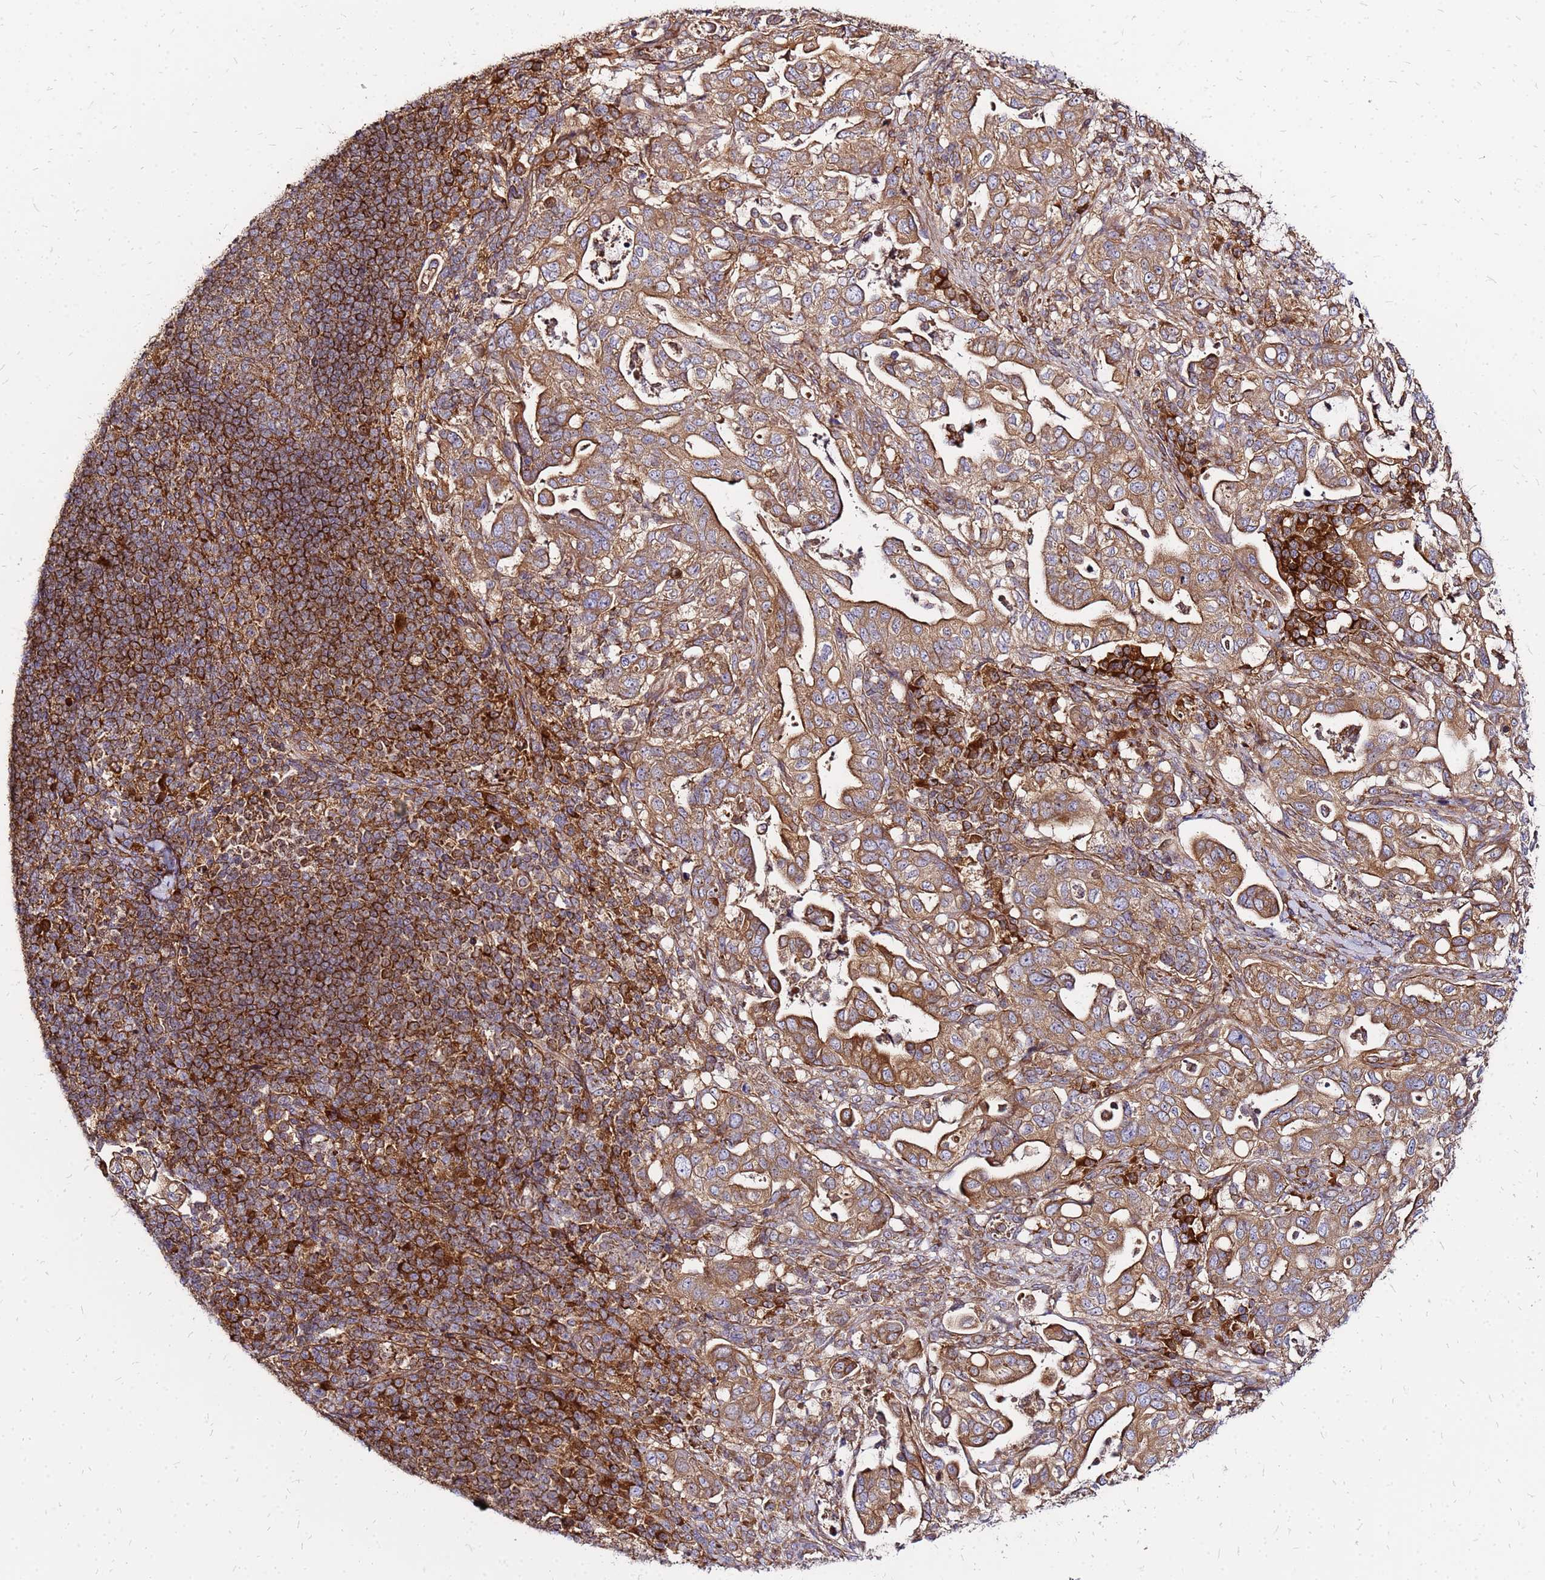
{"staining": {"intensity": "moderate", "quantity": ">75%", "location": "cytoplasmic/membranous"}, "tissue": "pancreatic cancer", "cell_type": "Tumor cells", "image_type": "cancer", "snomed": [{"axis": "morphology", "description": "Normal tissue, NOS"}, {"axis": "morphology", "description": "Adenocarcinoma, NOS"}, {"axis": "topography", "description": "Lymph node"}, {"axis": "topography", "description": "Pancreas"}], "caption": "Adenocarcinoma (pancreatic) tissue displays moderate cytoplasmic/membranous expression in about >75% of tumor cells, visualized by immunohistochemistry.", "gene": "CYBC1", "patient": {"sex": "female", "age": 67}}